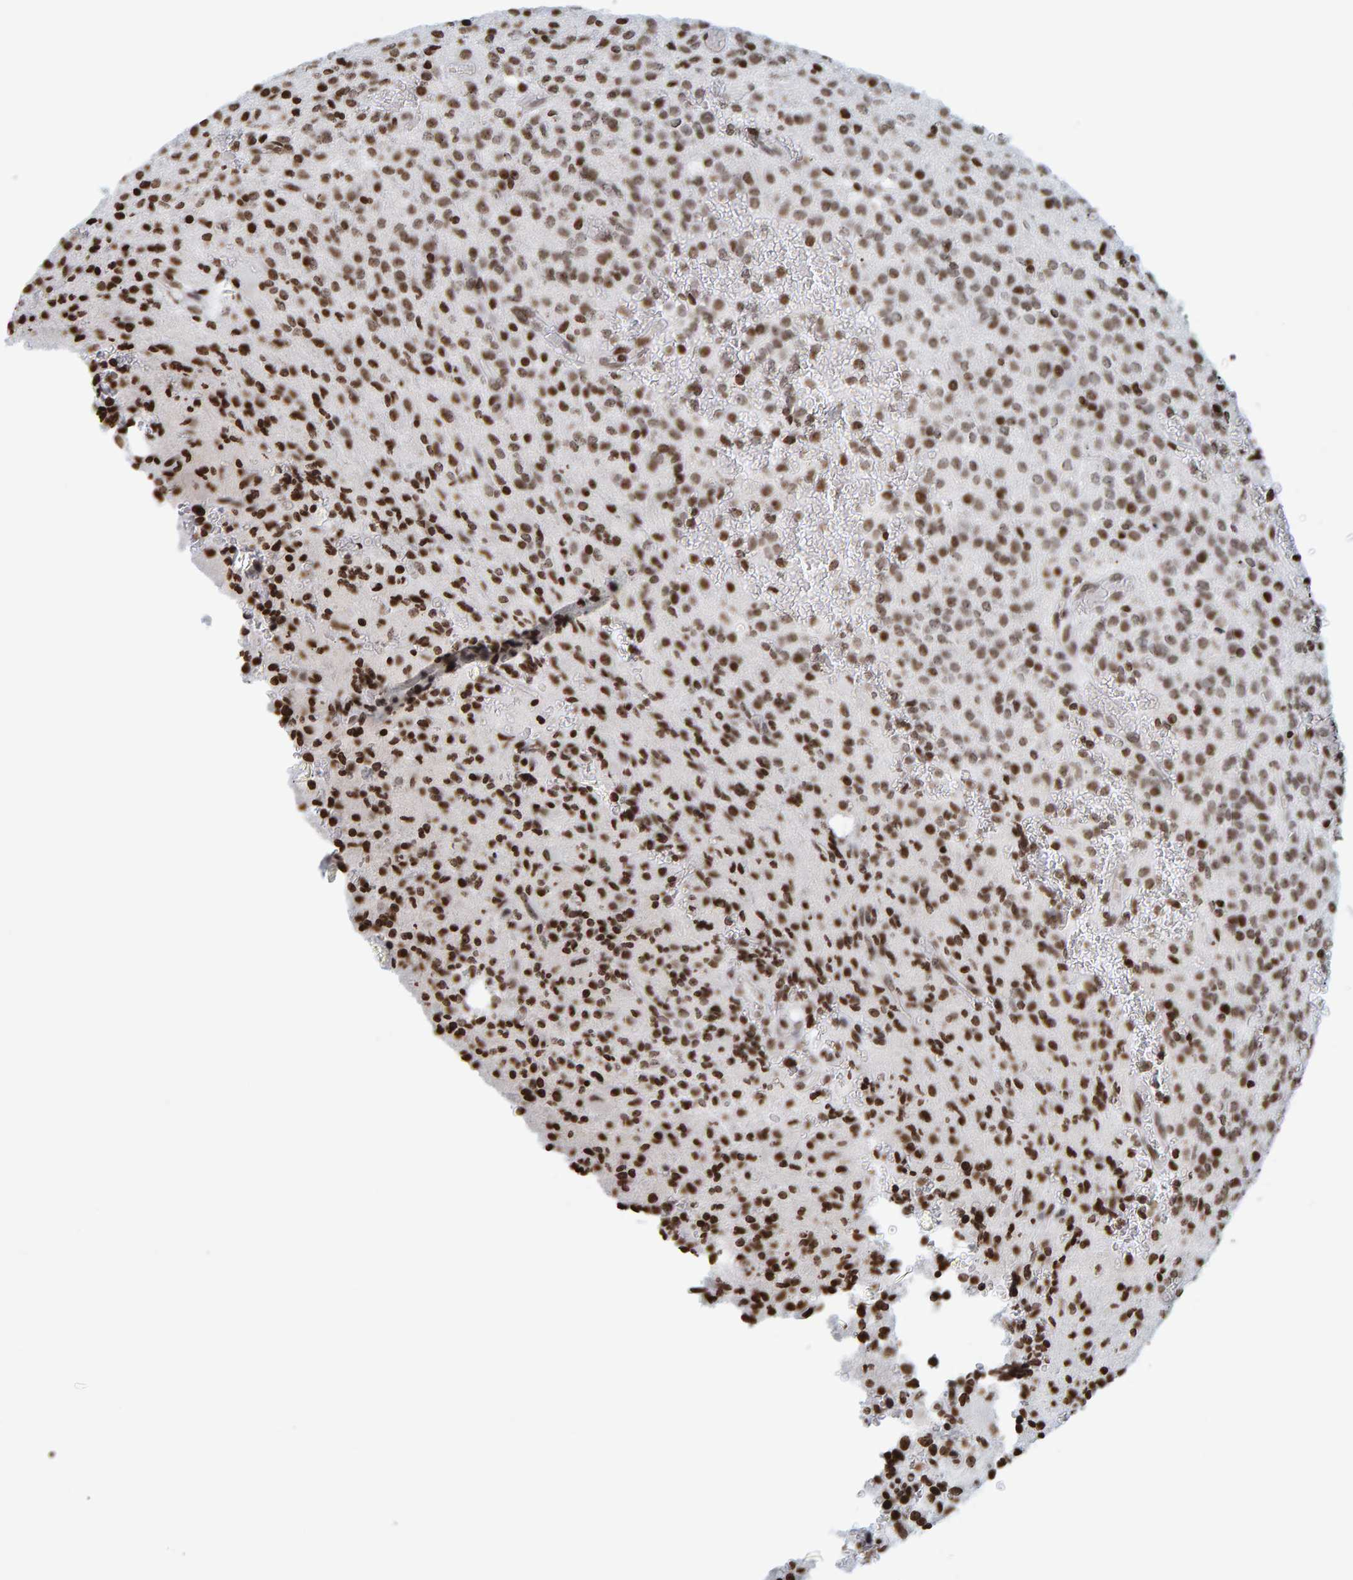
{"staining": {"intensity": "moderate", "quantity": ">75%", "location": "nuclear"}, "tissue": "glioma", "cell_type": "Tumor cells", "image_type": "cancer", "snomed": [{"axis": "morphology", "description": "Glioma, malignant, High grade"}, {"axis": "topography", "description": "Brain"}], "caption": "Protein expression analysis of glioma exhibits moderate nuclear expression in about >75% of tumor cells.", "gene": "BRF2", "patient": {"sex": "male", "age": 34}}